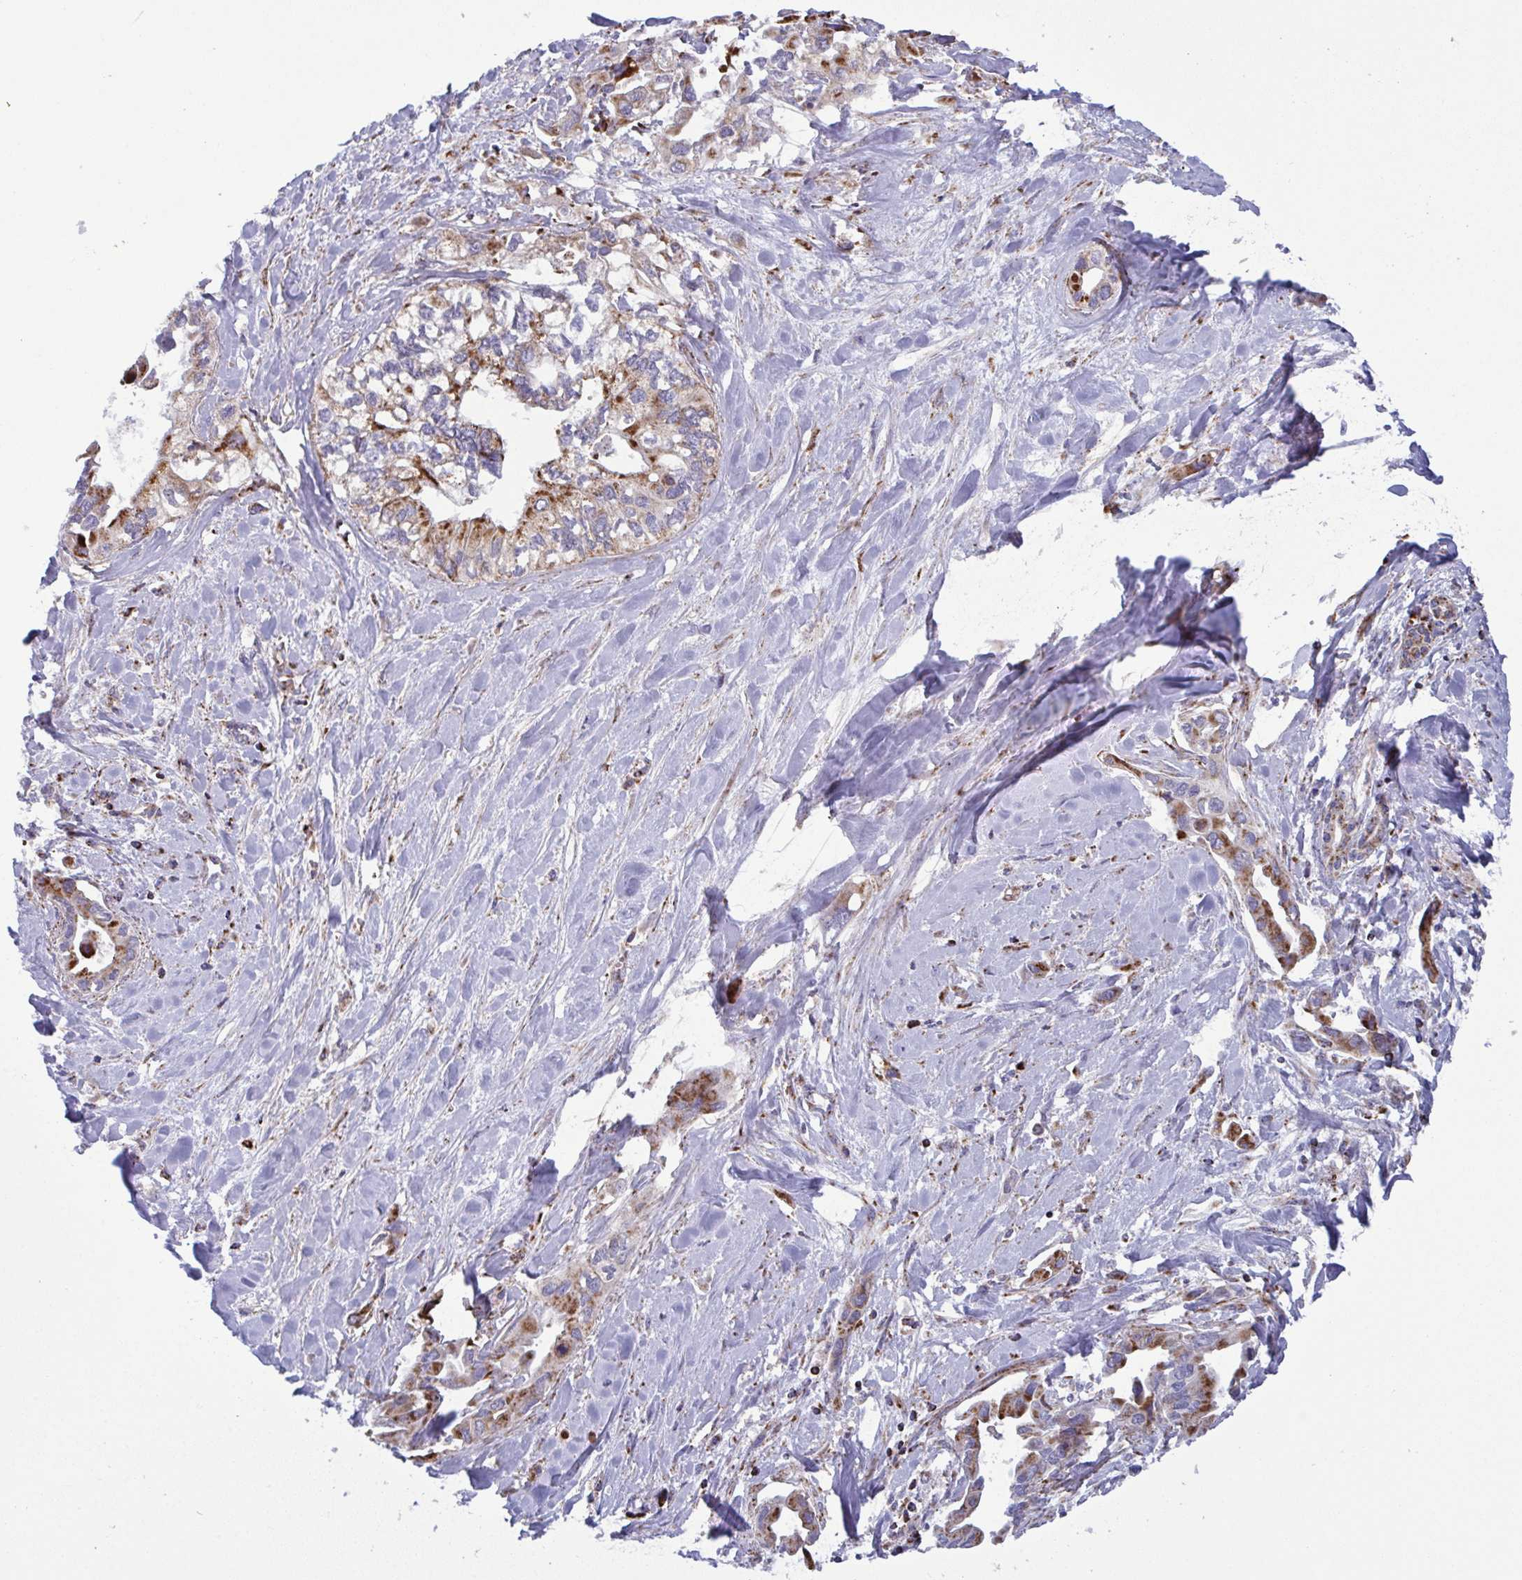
{"staining": {"intensity": "moderate", "quantity": ">75%", "location": "cytoplasmic/membranous"}, "tissue": "liver cancer", "cell_type": "Tumor cells", "image_type": "cancer", "snomed": [{"axis": "morphology", "description": "Cholangiocarcinoma"}, {"axis": "topography", "description": "Liver"}], "caption": "An immunohistochemistry micrograph of neoplastic tissue is shown. Protein staining in brown shows moderate cytoplasmic/membranous positivity in liver cancer (cholangiocarcinoma) within tumor cells.", "gene": "CSDE1", "patient": {"sex": "female", "age": 64}}